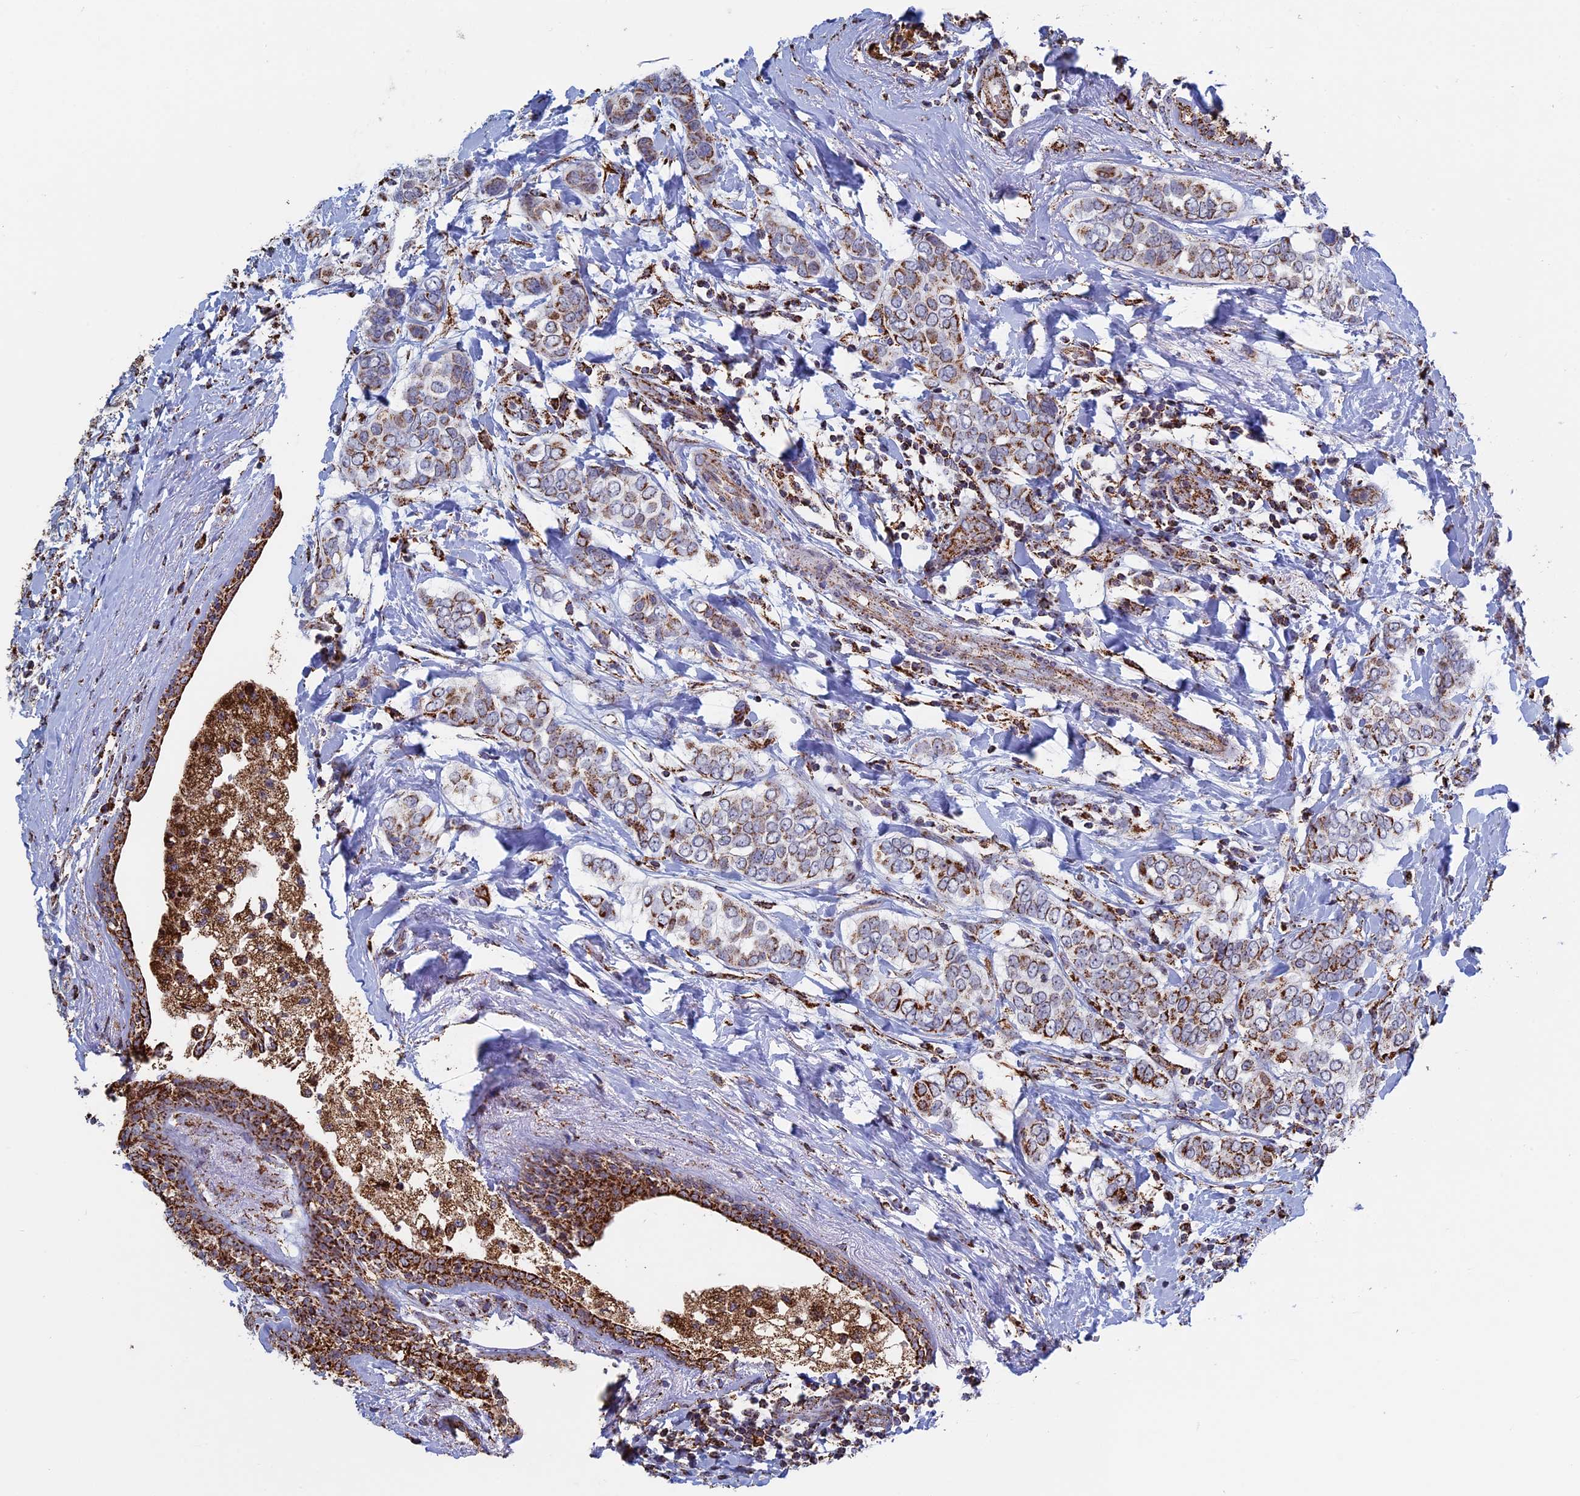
{"staining": {"intensity": "moderate", "quantity": ">75%", "location": "cytoplasmic/membranous"}, "tissue": "breast cancer", "cell_type": "Tumor cells", "image_type": "cancer", "snomed": [{"axis": "morphology", "description": "Lobular carcinoma"}, {"axis": "topography", "description": "Breast"}], "caption": "Protein positivity by IHC demonstrates moderate cytoplasmic/membranous positivity in about >75% of tumor cells in breast lobular carcinoma. (DAB (3,3'-diaminobenzidine) IHC with brightfield microscopy, high magnification).", "gene": "SEC24D", "patient": {"sex": "female", "age": 51}}